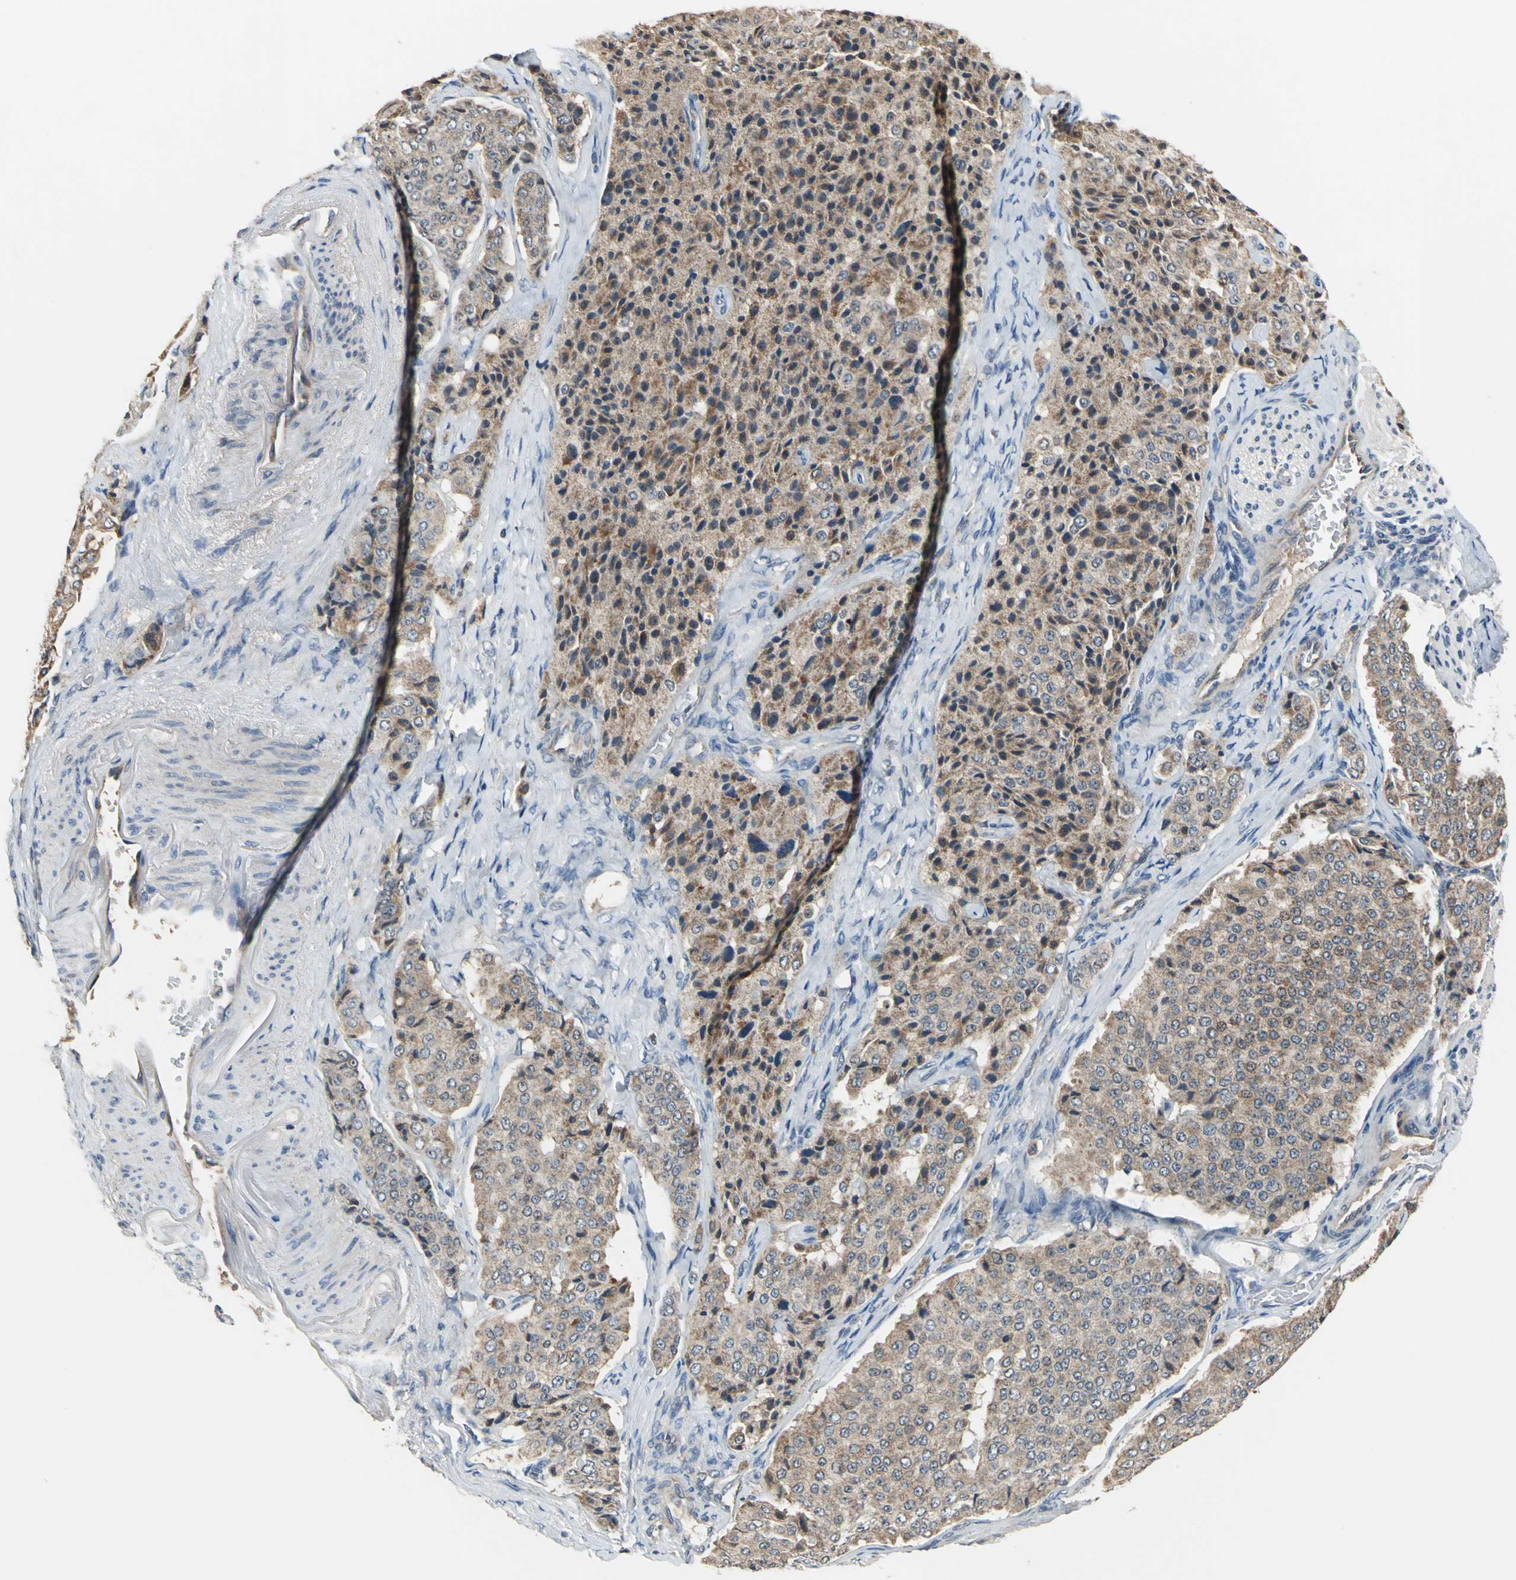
{"staining": {"intensity": "moderate", "quantity": ">75%", "location": "cytoplasmic/membranous"}, "tissue": "carcinoid", "cell_type": "Tumor cells", "image_type": "cancer", "snomed": [{"axis": "morphology", "description": "Carcinoid, malignant, NOS"}, {"axis": "topography", "description": "Colon"}], "caption": "Carcinoid stained with a brown dye exhibits moderate cytoplasmic/membranous positive positivity in about >75% of tumor cells.", "gene": "TRAK1", "patient": {"sex": "female", "age": 61}}